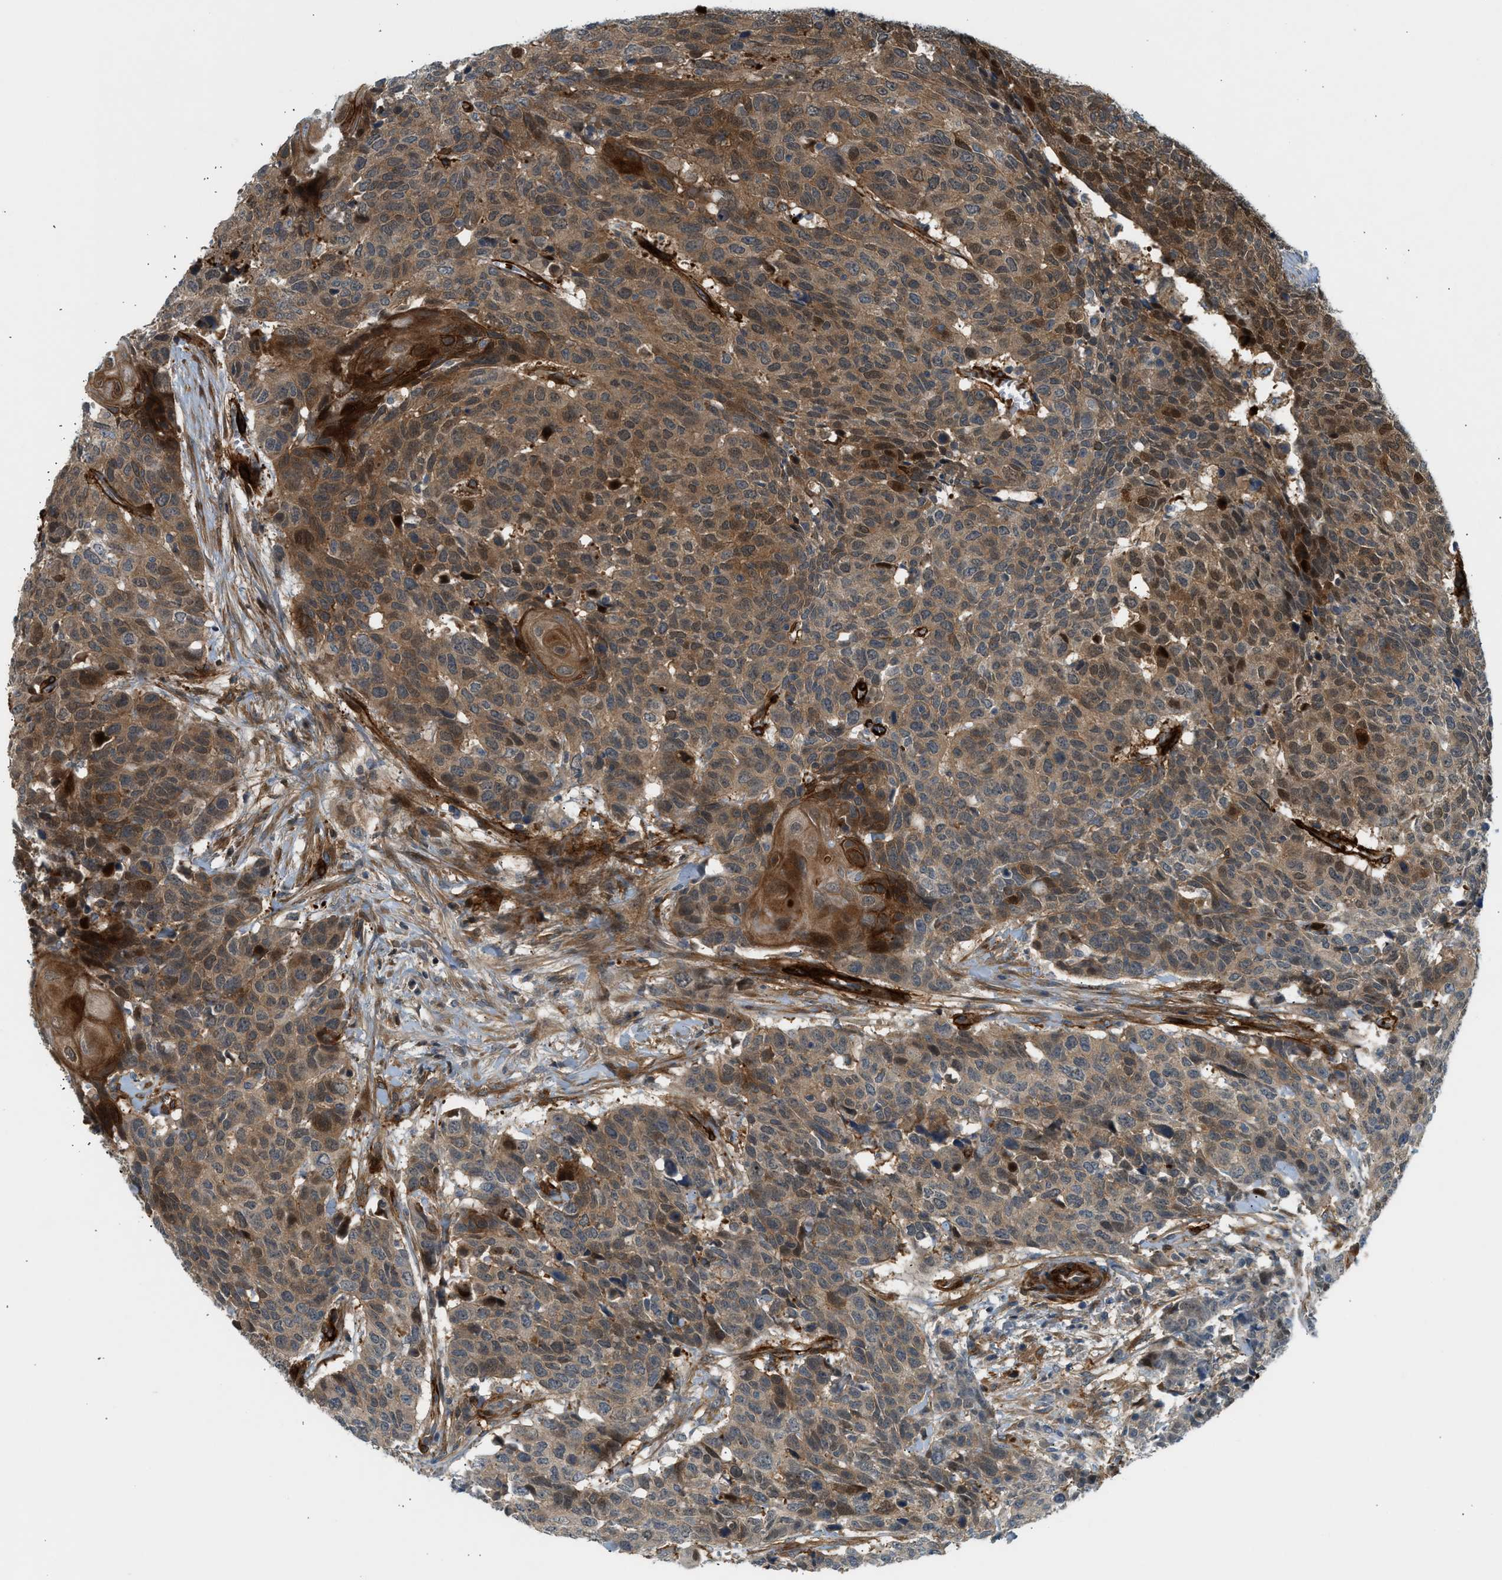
{"staining": {"intensity": "moderate", "quantity": ">75%", "location": "cytoplasmic/membranous,nuclear"}, "tissue": "head and neck cancer", "cell_type": "Tumor cells", "image_type": "cancer", "snomed": [{"axis": "morphology", "description": "Squamous cell carcinoma, NOS"}, {"axis": "topography", "description": "Head-Neck"}], "caption": "Human head and neck cancer stained for a protein (brown) demonstrates moderate cytoplasmic/membranous and nuclear positive staining in about >75% of tumor cells.", "gene": "EDNRA", "patient": {"sex": "male", "age": 66}}